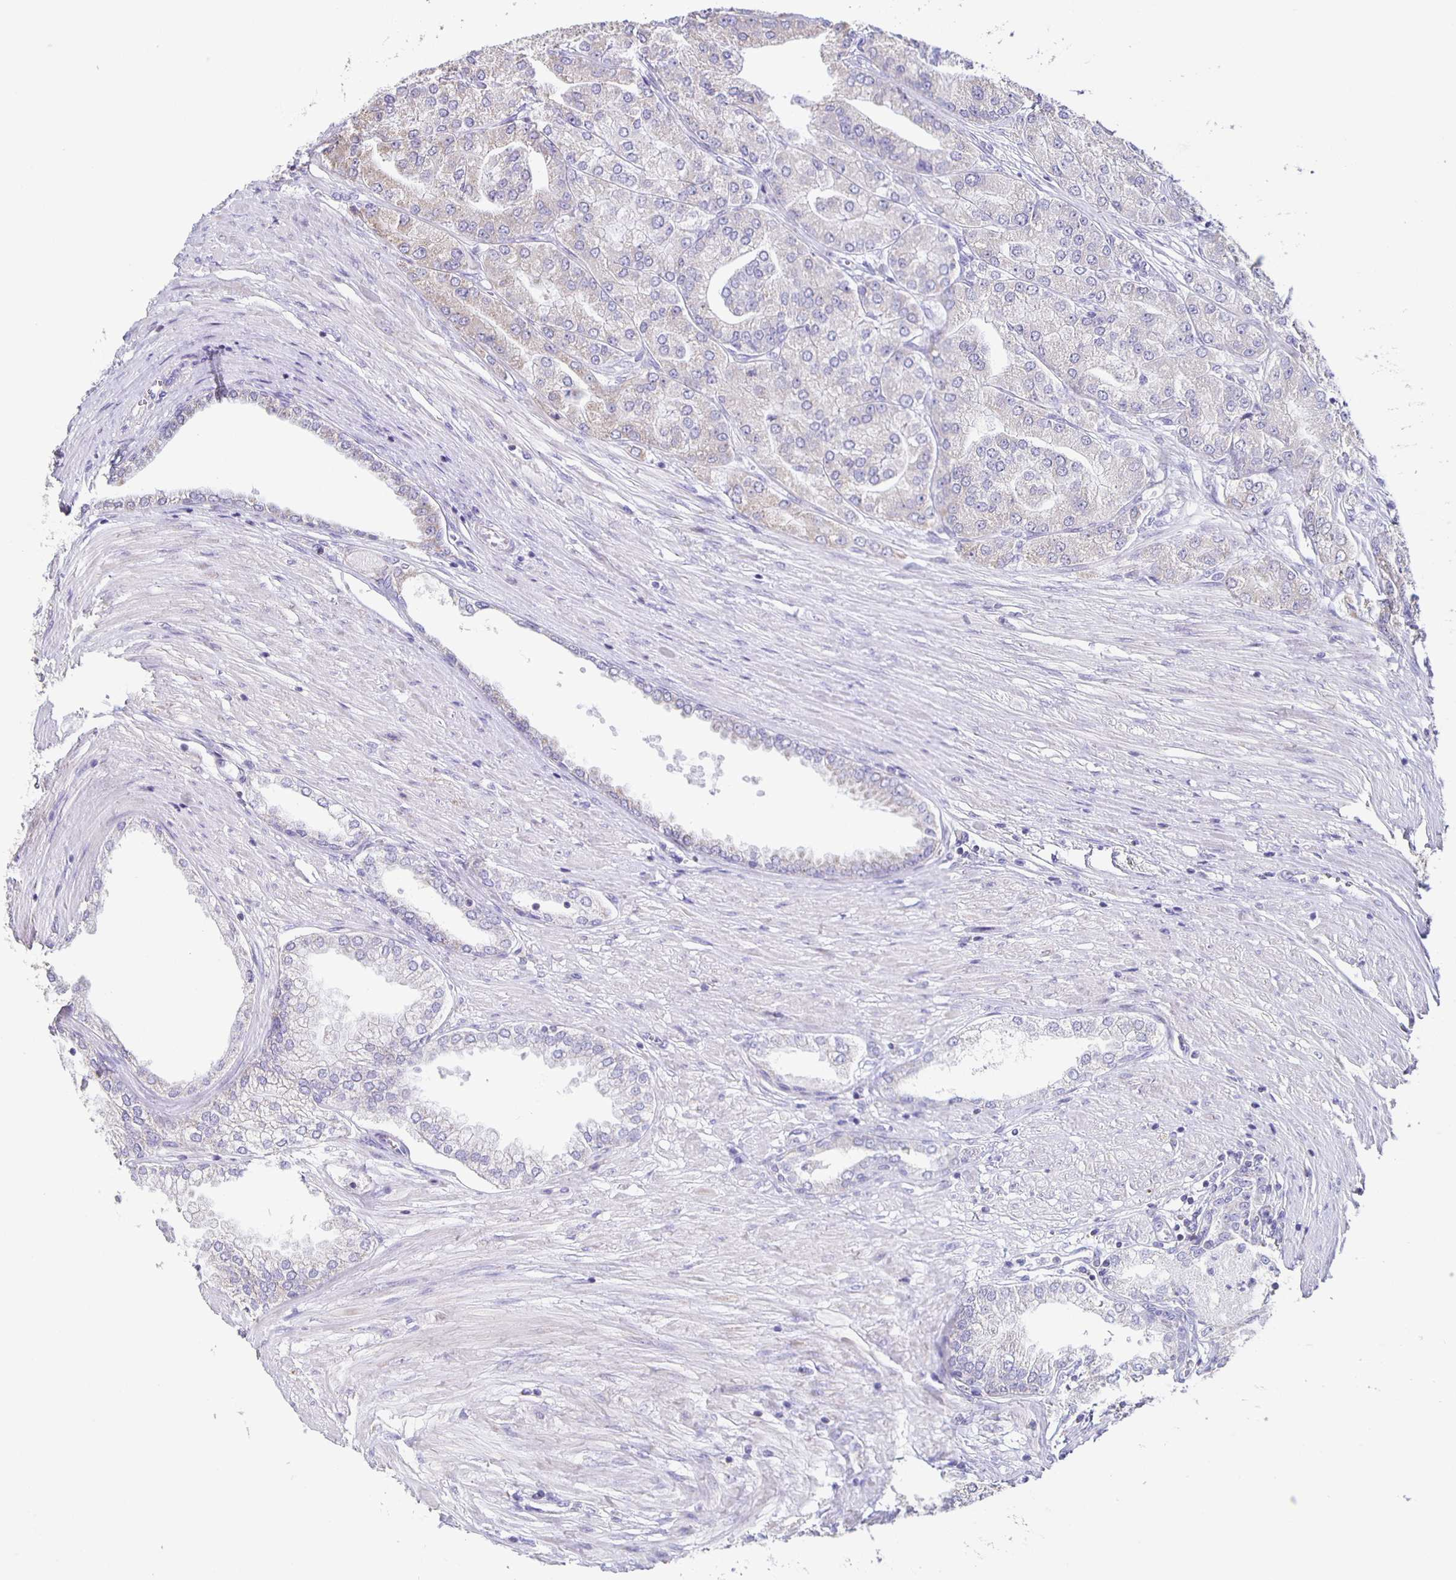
{"staining": {"intensity": "weak", "quantity": "<25%", "location": "cytoplasmic/membranous"}, "tissue": "prostate cancer", "cell_type": "Tumor cells", "image_type": "cancer", "snomed": [{"axis": "morphology", "description": "Adenocarcinoma, High grade"}, {"axis": "topography", "description": "Prostate"}], "caption": "The histopathology image displays no significant positivity in tumor cells of prostate cancer (high-grade adenocarcinoma).", "gene": "TPPP", "patient": {"sex": "male", "age": 61}}